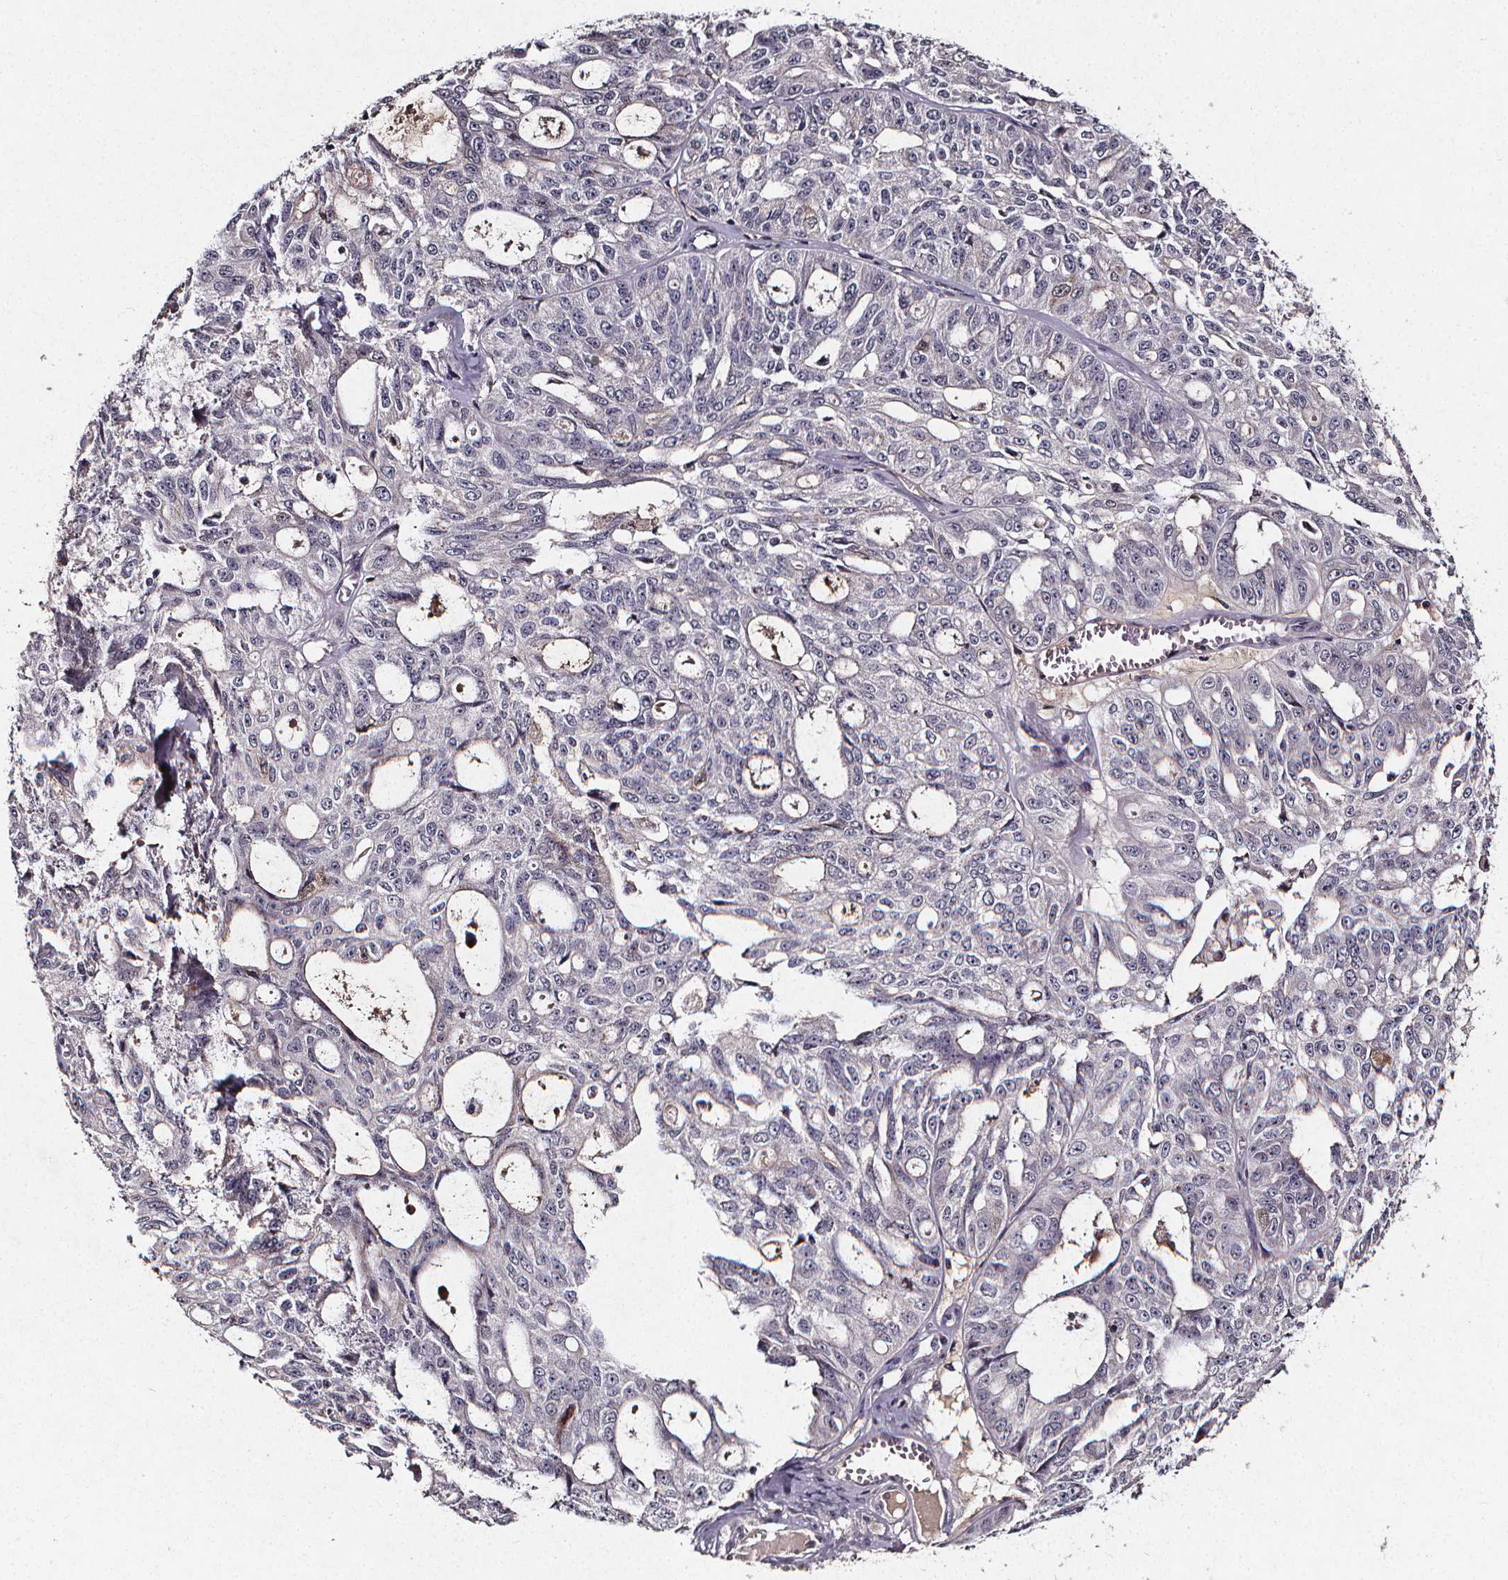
{"staining": {"intensity": "negative", "quantity": "none", "location": "none"}, "tissue": "ovarian cancer", "cell_type": "Tumor cells", "image_type": "cancer", "snomed": [{"axis": "morphology", "description": "Carcinoma, endometroid"}, {"axis": "topography", "description": "Ovary"}], "caption": "Human ovarian endometroid carcinoma stained for a protein using immunohistochemistry exhibits no staining in tumor cells.", "gene": "SPAG8", "patient": {"sex": "female", "age": 65}}